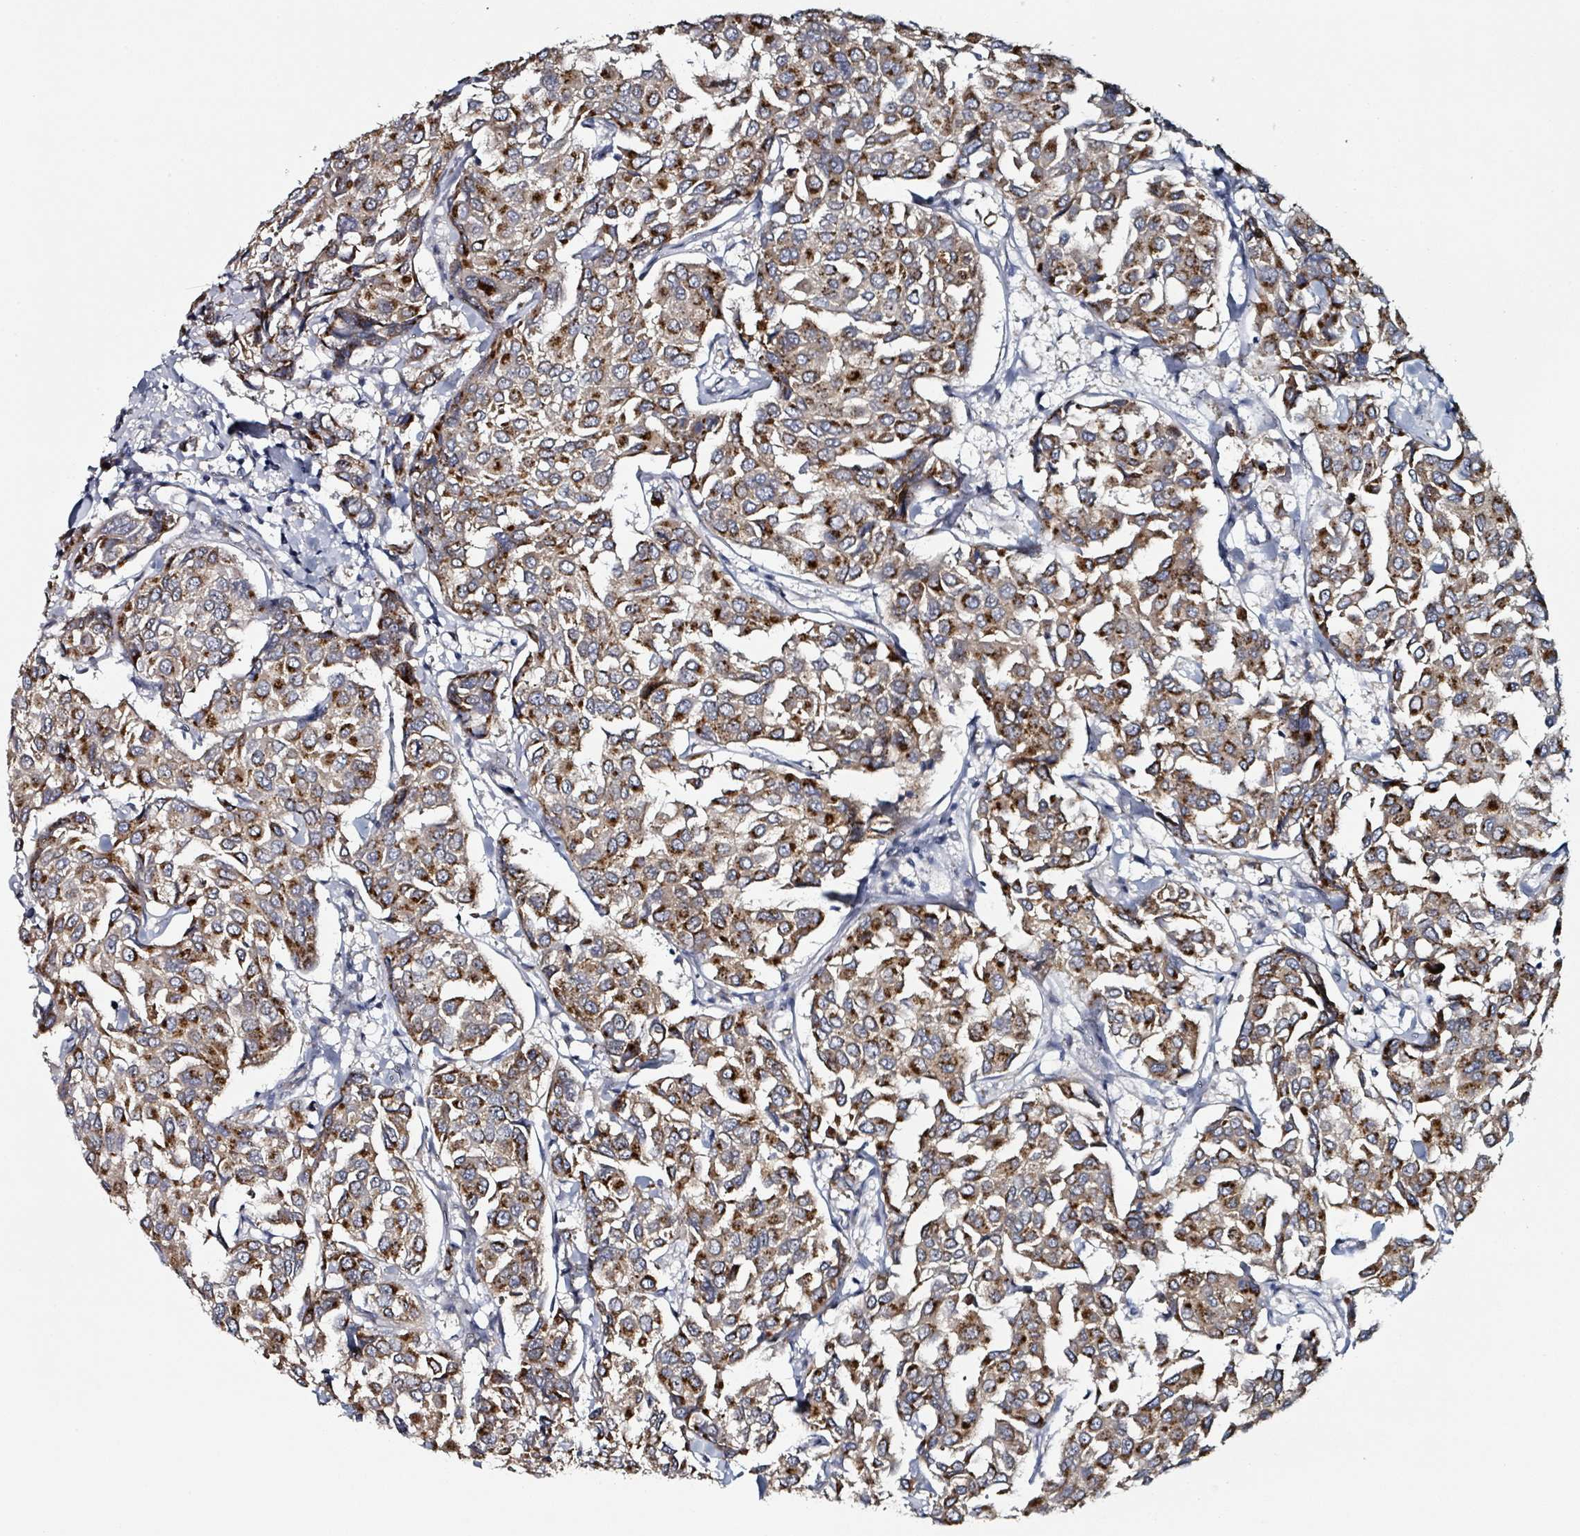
{"staining": {"intensity": "strong", "quantity": "25%-75%", "location": "cytoplasmic/membranous"}, "tissue": "breast cancer", "cell_type": "Tumor cells", "image_type": "cancer", "snomed": [{"axis": "morphology", "description": "Duct carcinoma"}, {"axis": "topography", "description": "Breast"}], "caption": "IHC image of human breast intraductal carcinoma stained for a protein (brown), which displays high levels of strong cytoplasmic/membranous positivity in about 25%-75% of tumor cells.", "gene": "B3GAT3", "patient": {"sex": "female", "age": 55}}